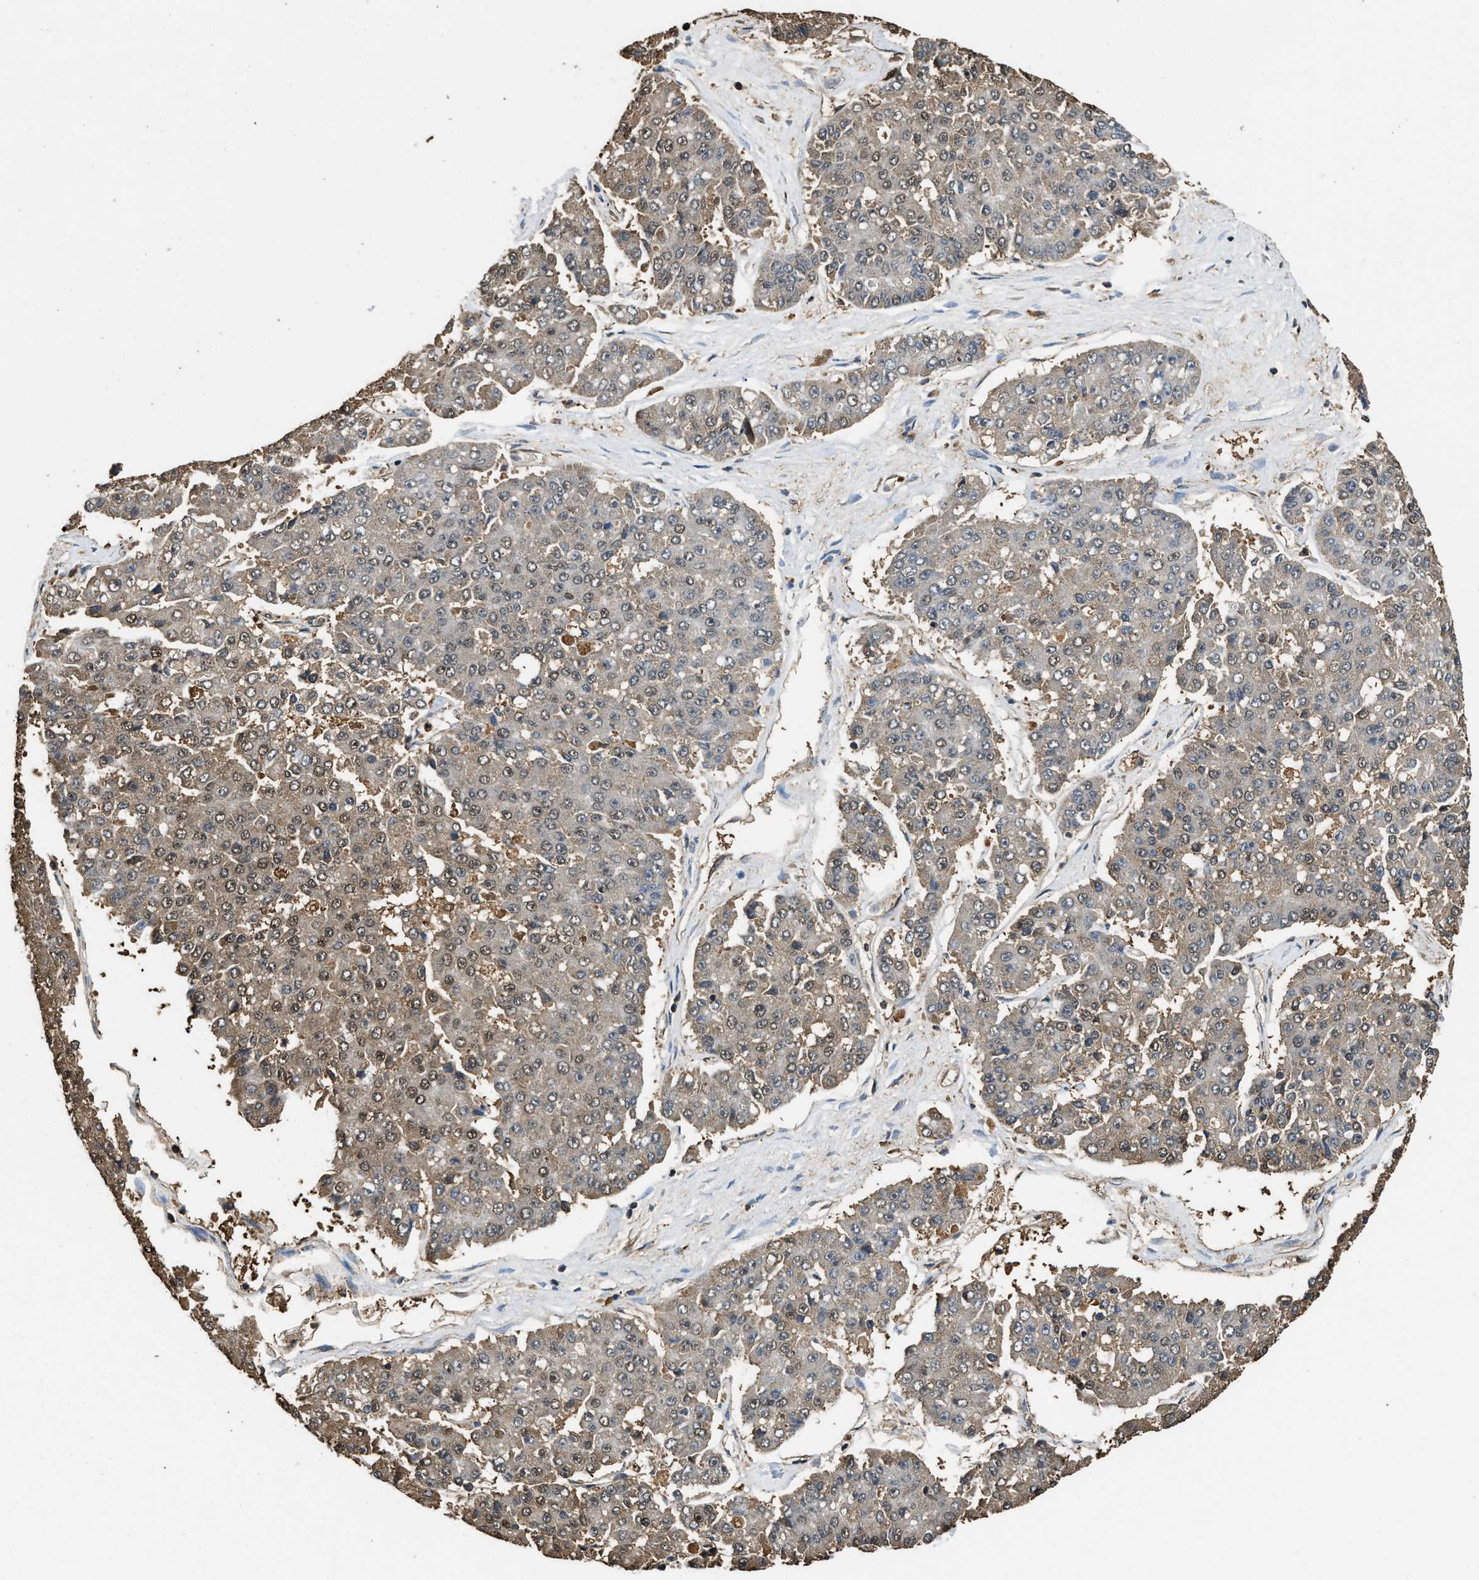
{"staining": {"intensity": "weak", "quantity": ">75%", "location": "cytoplasmic/membranous"}, "tissue": "pancreatic cancer", "cell_type": "Tumor cells", "image_type": "cancer", "snomed": [{"axis": "morphology", "description": "Adenocarcinoma, NOS"}, {"axis": "topography", "description": "Pancreas"}], "caption": "Human pancreatic cancer (adenocarcinoma) stained with a protein marker demonstrates weak staining in tumor cells.", "gene": "GAPDH", "patient": {"sex": "male", "age": 50}}